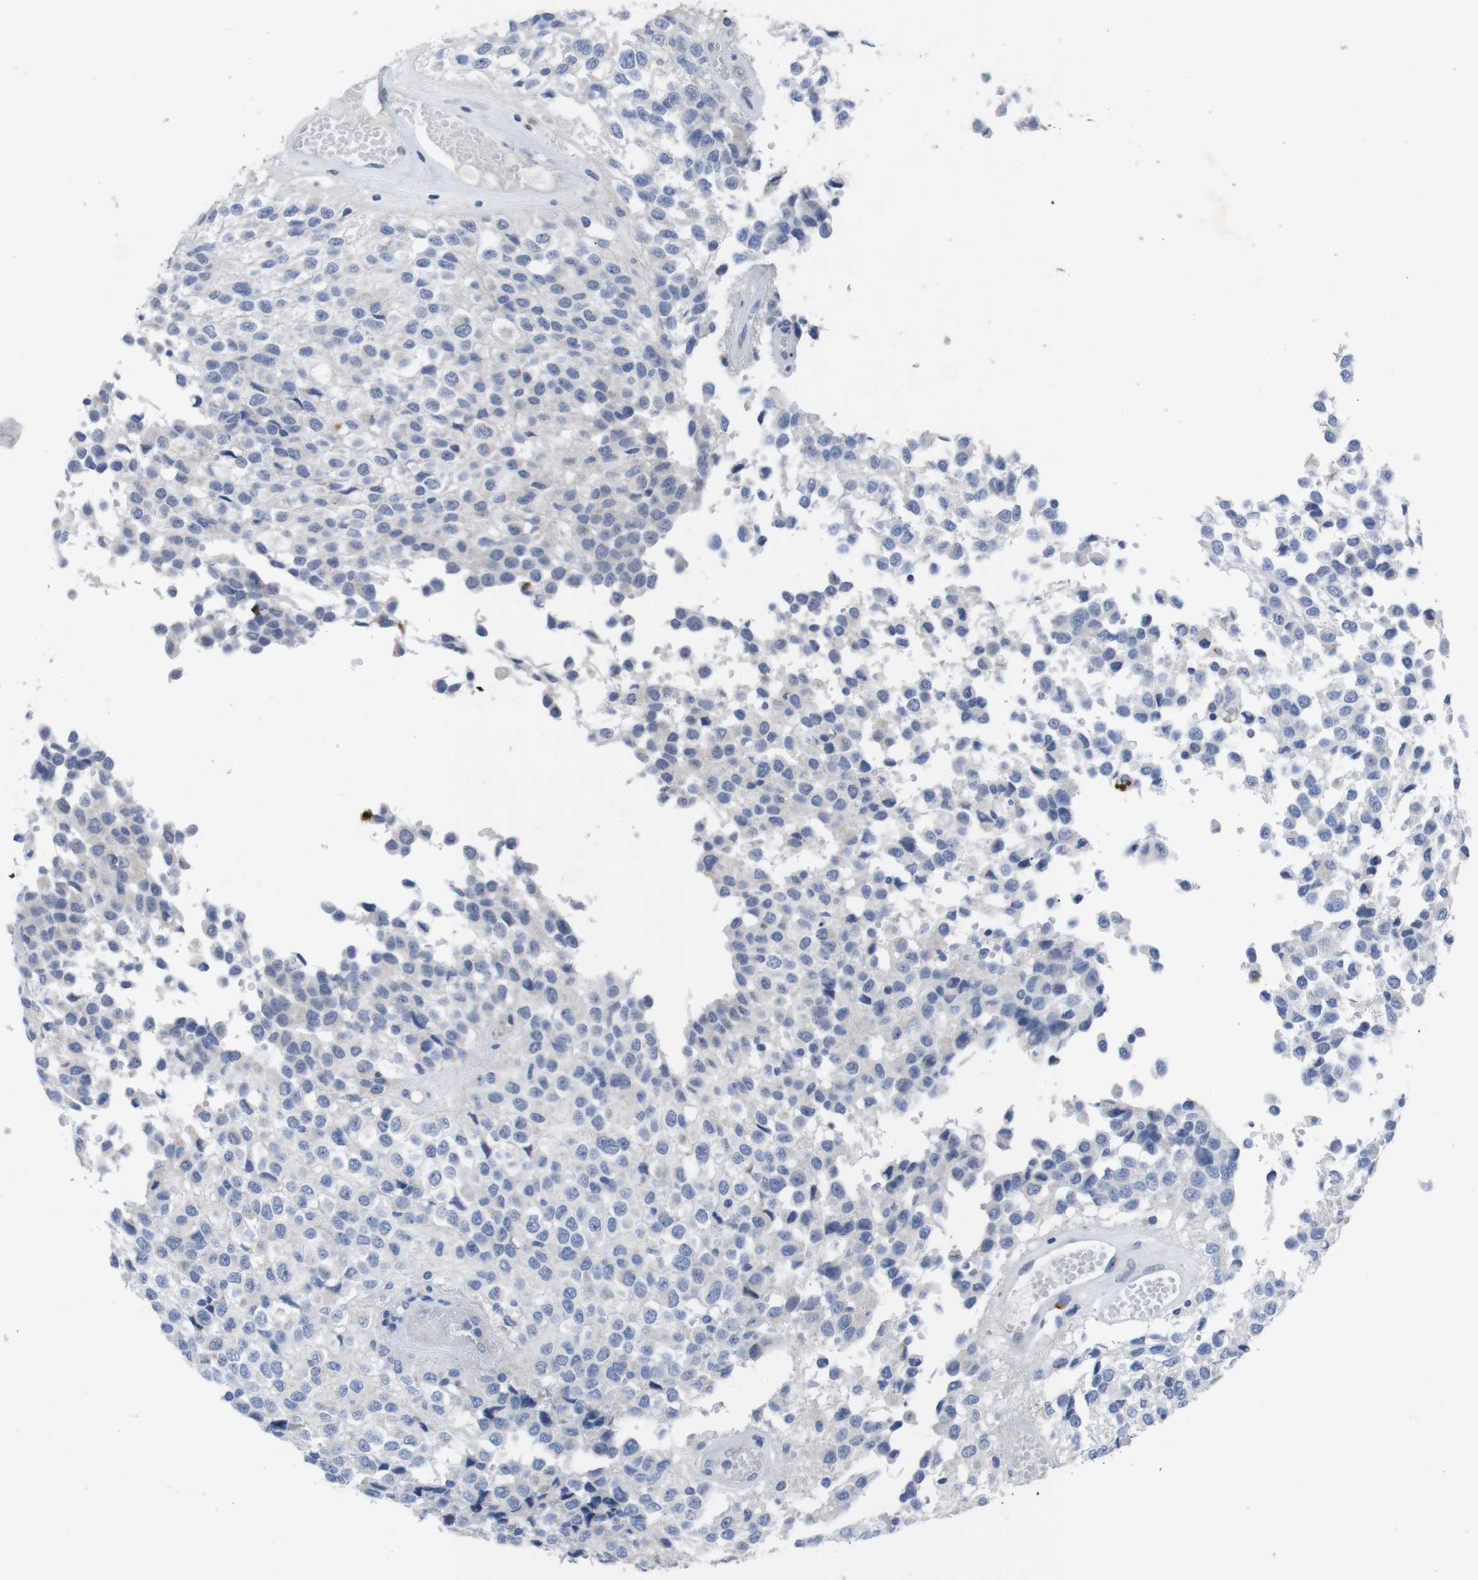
{"staining": {"intensity": "negative", "quantity": "none", "location": "none"}, "tissue": "glioma", "cell_type": "Tumor cells", "image_type": "cancer", "snomed": [{"axis": "morphology", "description": "Glioma, malignant, High grade"}, {"axis": "topography", "description": "Brain"}], "caption": "Immunohistochemistry (IHC) micrograph of human glioma stained for a protein (brown), which exhibits no positivity in tumor cells.", "gene": "IRF4", "patient": {"sex": "male", "age": 32}}